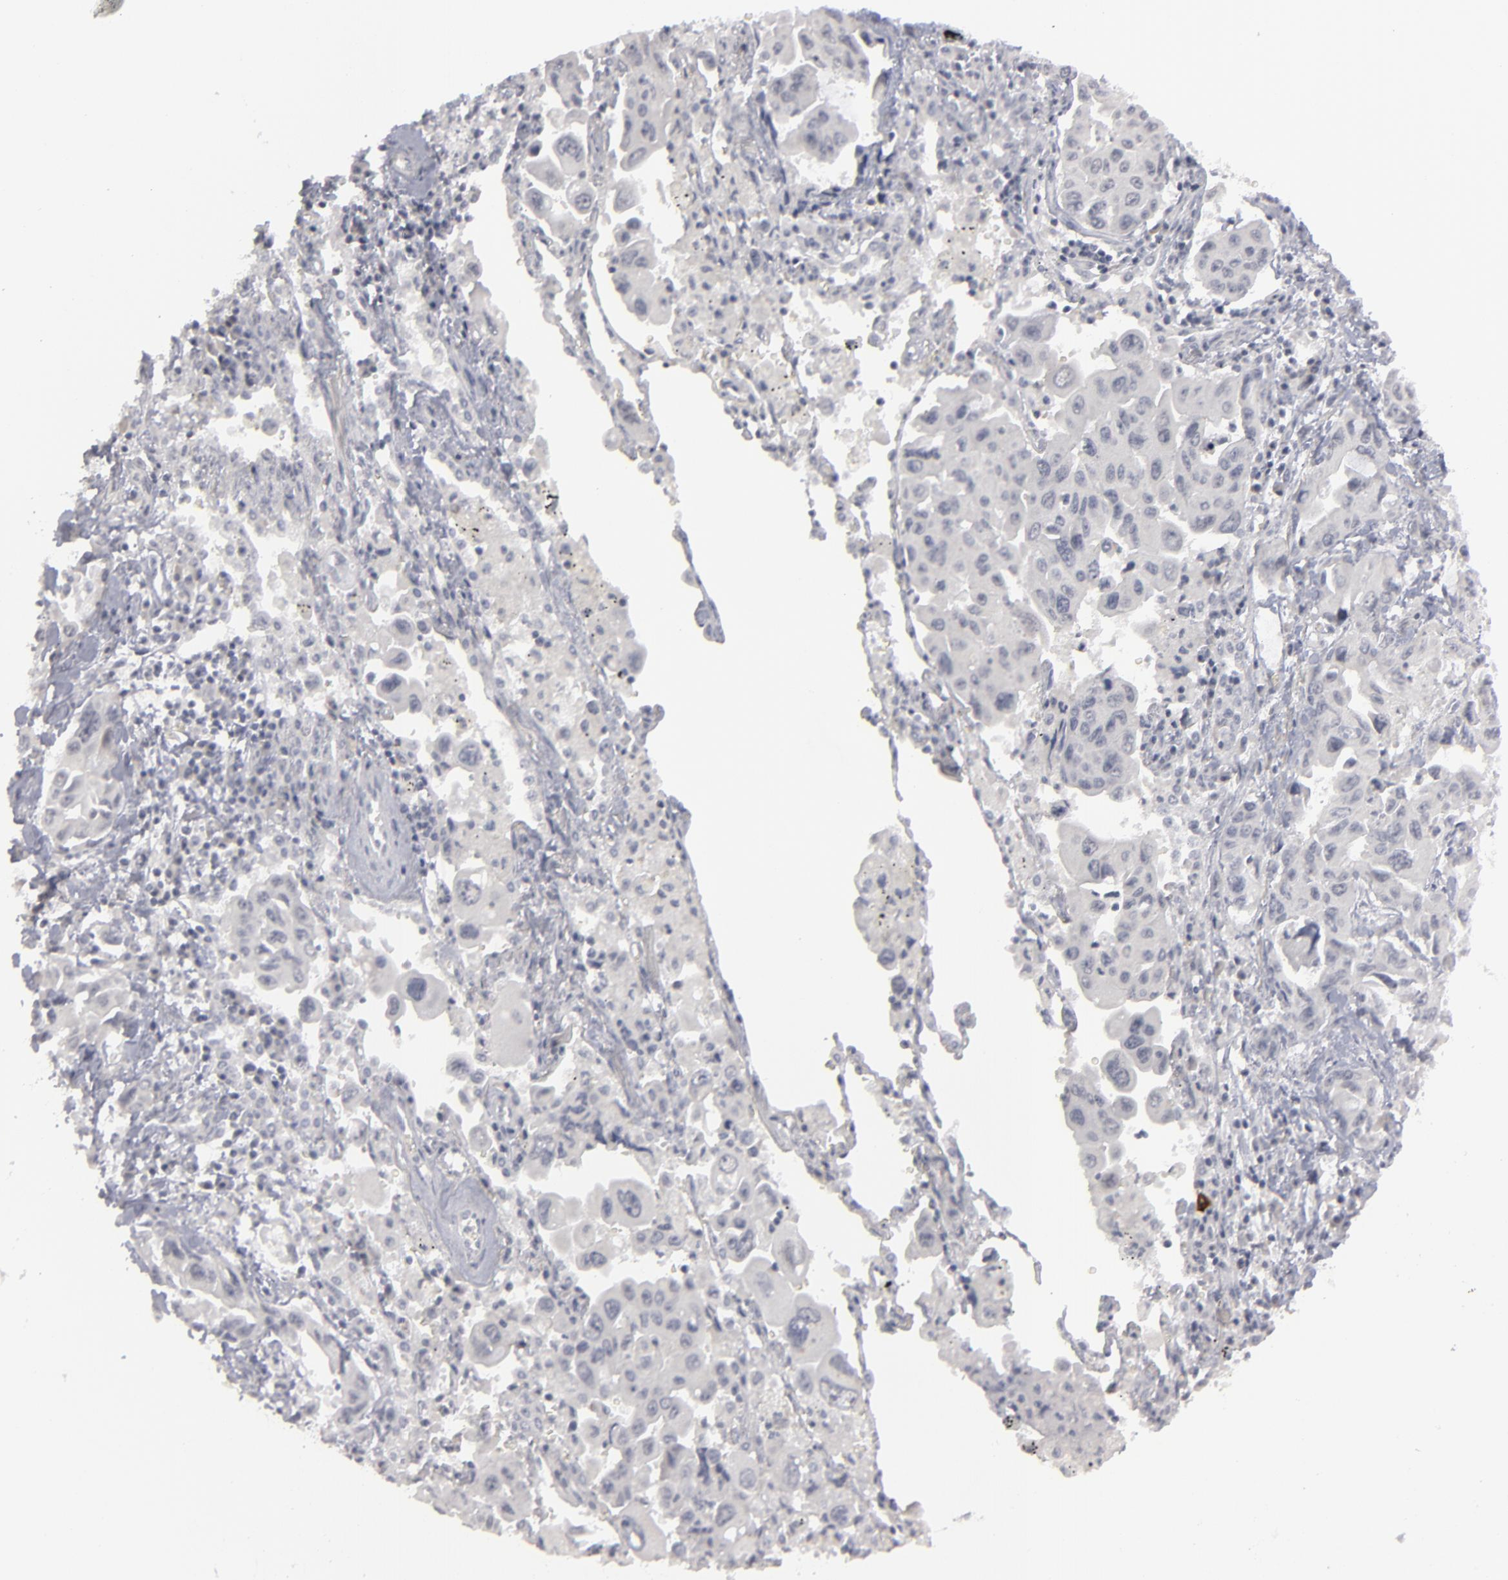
{"staining": {"intensity": "negative", "quantity": "none", "location": "none"}, "tissue": "lung cancer", "cell_type": "Tumor cells", "image_type": "cancer", "snomed": [{"axis": "morphology", "description": "Adenocarcinoma, NOS"}, {"axis": "topography", "description": "Lung"}], "caption": "Immunohistochemistry photomicrograph of neoplastic tissue: adenocarcinoma (lung) stained with DAB (3,3'-diaminobenzidine) shows no significant protein expression in tumor cells. (Stains: DAB immunohistochemistry with hematoxylin counter stain, Microscopy: brightfield microscopy at high magnification).", "gene": "KIAA1210", "patient": {"sex": "male", "age": 64}}